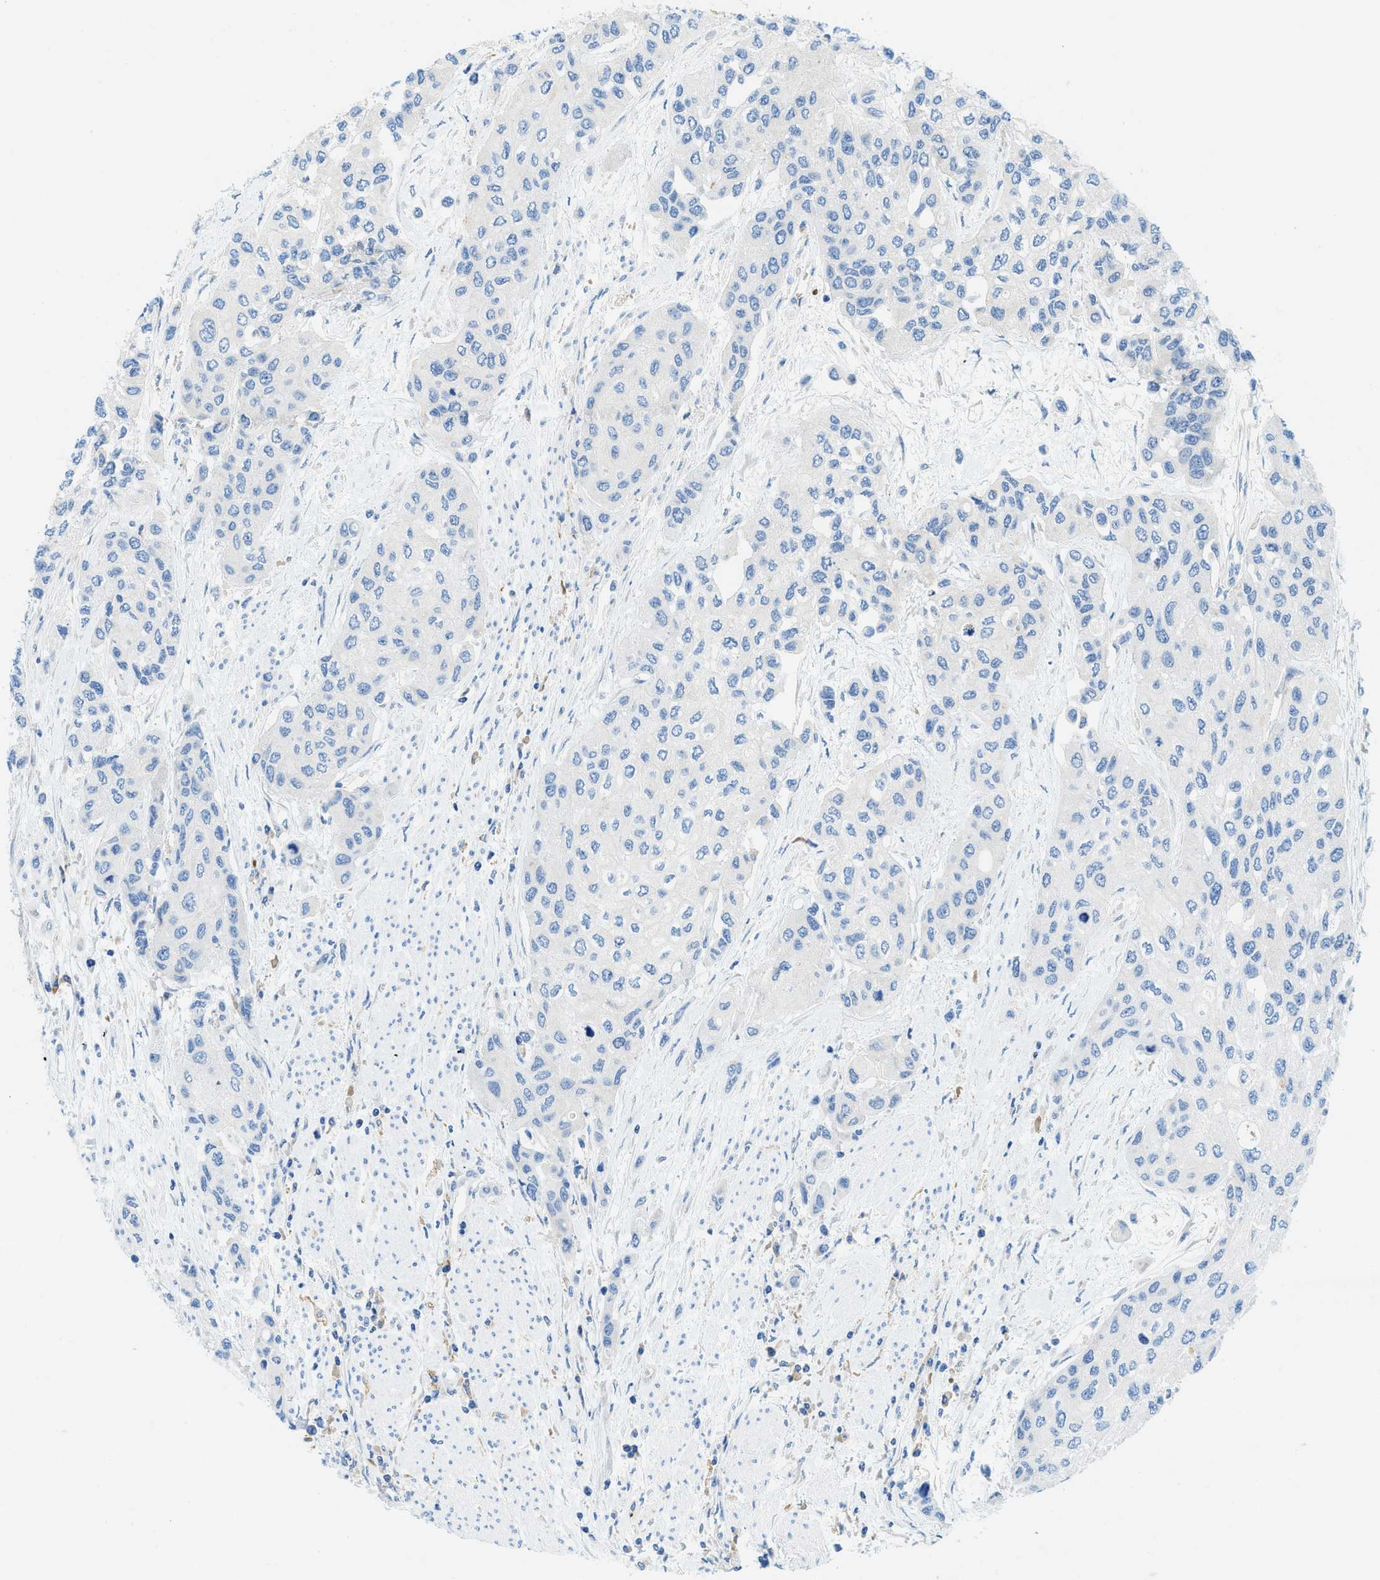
{"staining": {"intensity": "negative", "quantity": "none", "location": "none"}, "tissue": "urothelial cancer", "cell_type": "Tumor cells", "image_type": "cancer", "snomed": [{"axis": "morphology", "description": "Urothelial carcinoma, High grade"}, {"axis": "topography", "description": "Urinary bladder"}], "caption": "The micrograph displays no significant staining in tumor cells of high-grade urothelial carcinoma. Nuclei are stained in blue.", "gene": "ZNF831", "patient": {"sex": "female", "age": 56}}